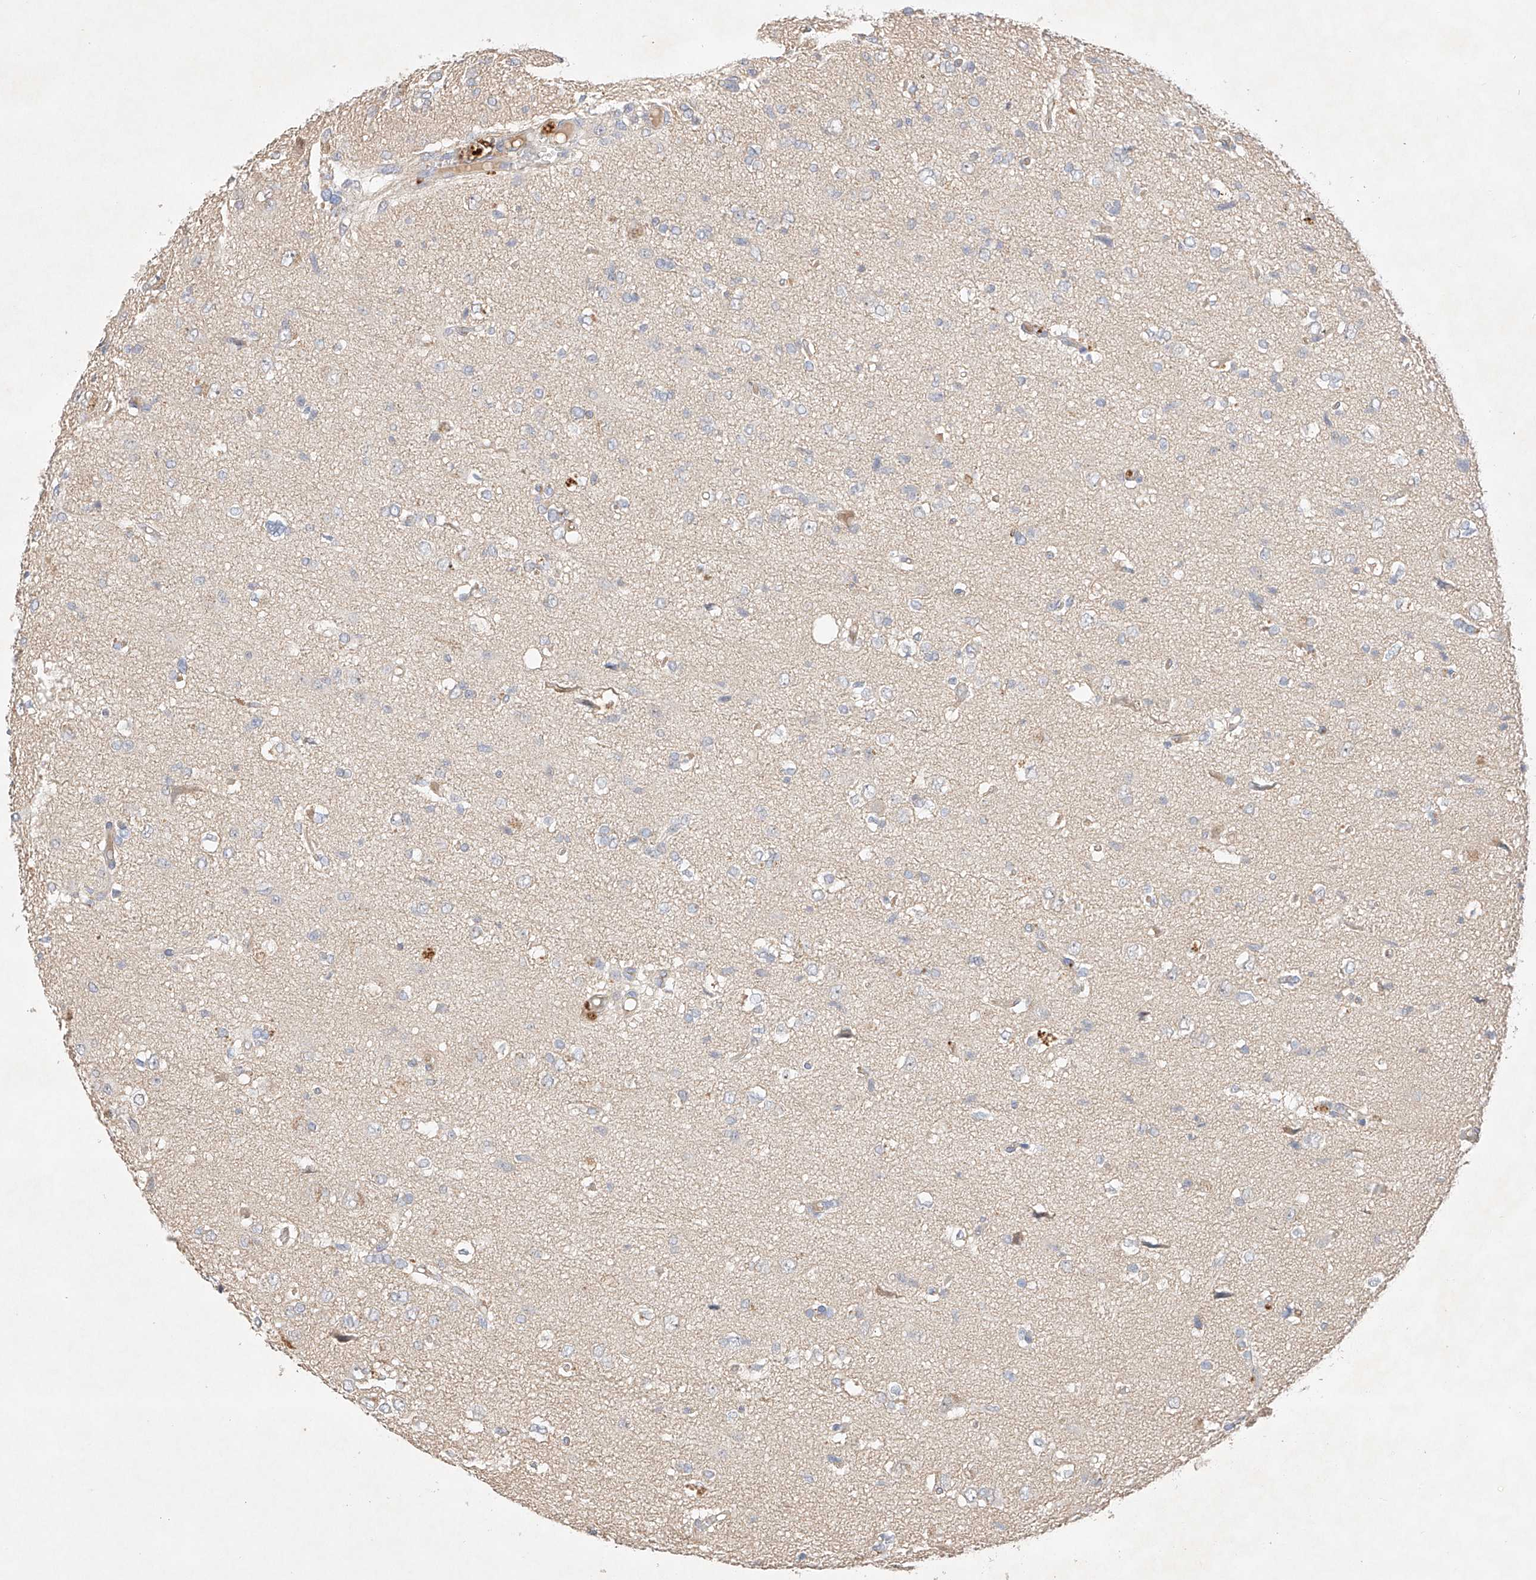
{"staining": {"intensity": "negative", "quantity": "none", "location": "none"}, "tissue": "glioma", "cell_type": "Tumor cells", "image_type": "cancer", "snomed": [{"axis": "morphology", "description": "Glioma, malignant, High grade"}, {"axis": "topography", "description": "Brain"}], "caption": "This is an immunohistochemistry (IHC) photomicrograph of glioma. There is no expression in tumor cells.", "gene": "IL22RA2", "patient": {"sex": "female", "age": 59}}